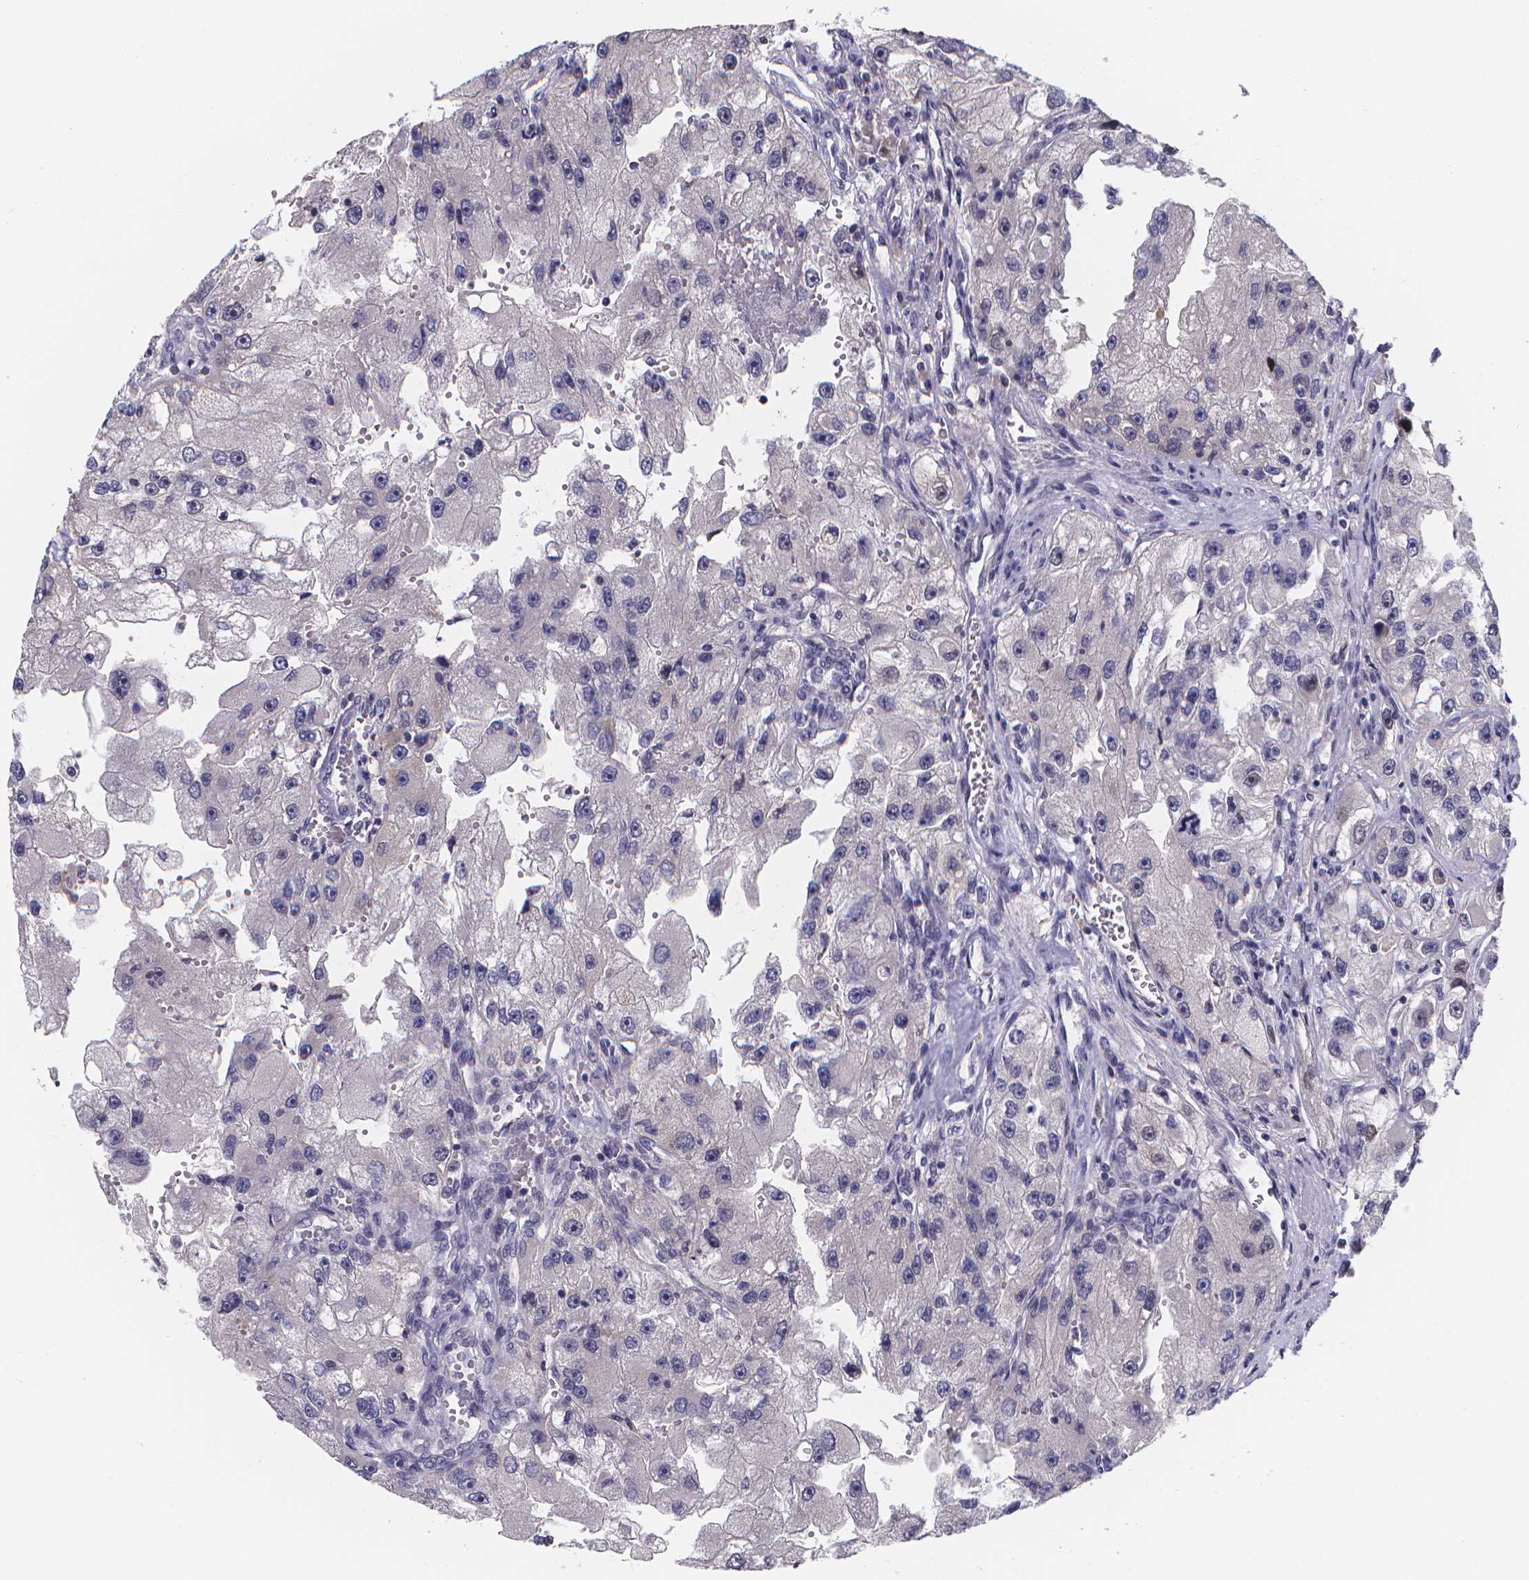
{"staining": {"intensity": "negative", "quantity": "none", "location": "none"}, "tissue": "renal cancer", "cell_type": "Tumor cells", "image_type": "cancer", "snomed": [{"axis": "morphology", "description": "Adenocarcinoma, NOS"}, {"axis": "topography", "description": "Kidney"}], "caption": "IHC histopathology image of human renal cancer stained for a protein (brown), which shows no staining in tumor cells.", "gene": "PAH", "patient": {"sex": "male", "age": 63}}